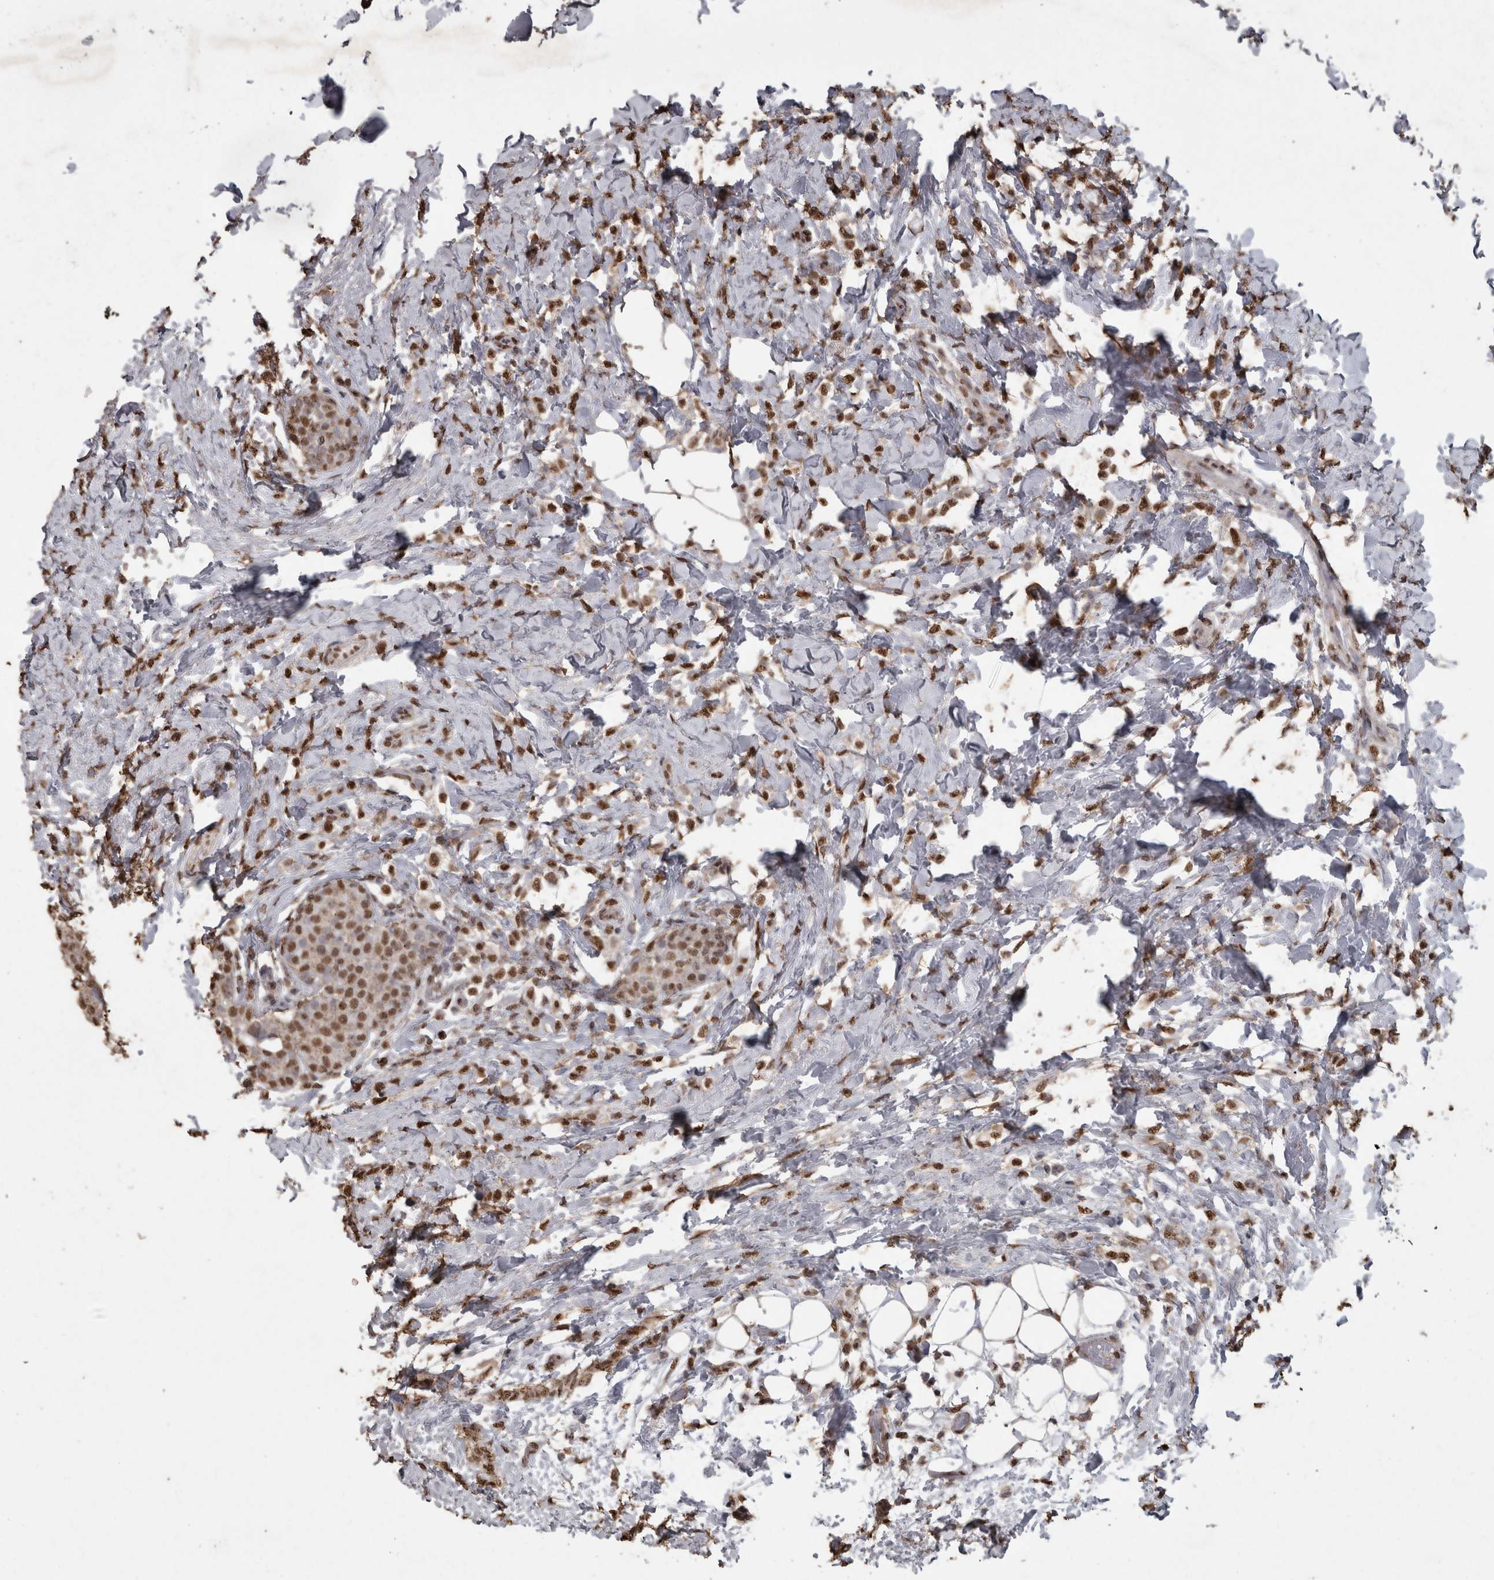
{"staining": {"intensity": "moderate", "quantity": ">75%", "location": "nuclear"}, "tissue": "breast cancer", "cell_type": "Tumor cells", "image_type": "cancer", "snomed": [{"axis": "morphology", "description": "Lobular carcinoma"}, {"axis": "topography", "description": "Breast"}], "caption": "Protein expression analysis of human breast cancer reveals moderate nuclear positivity in about >75% of tumor cells.", "gene": "SMAD7", "patient": {"sex": "female", "age": 50}}